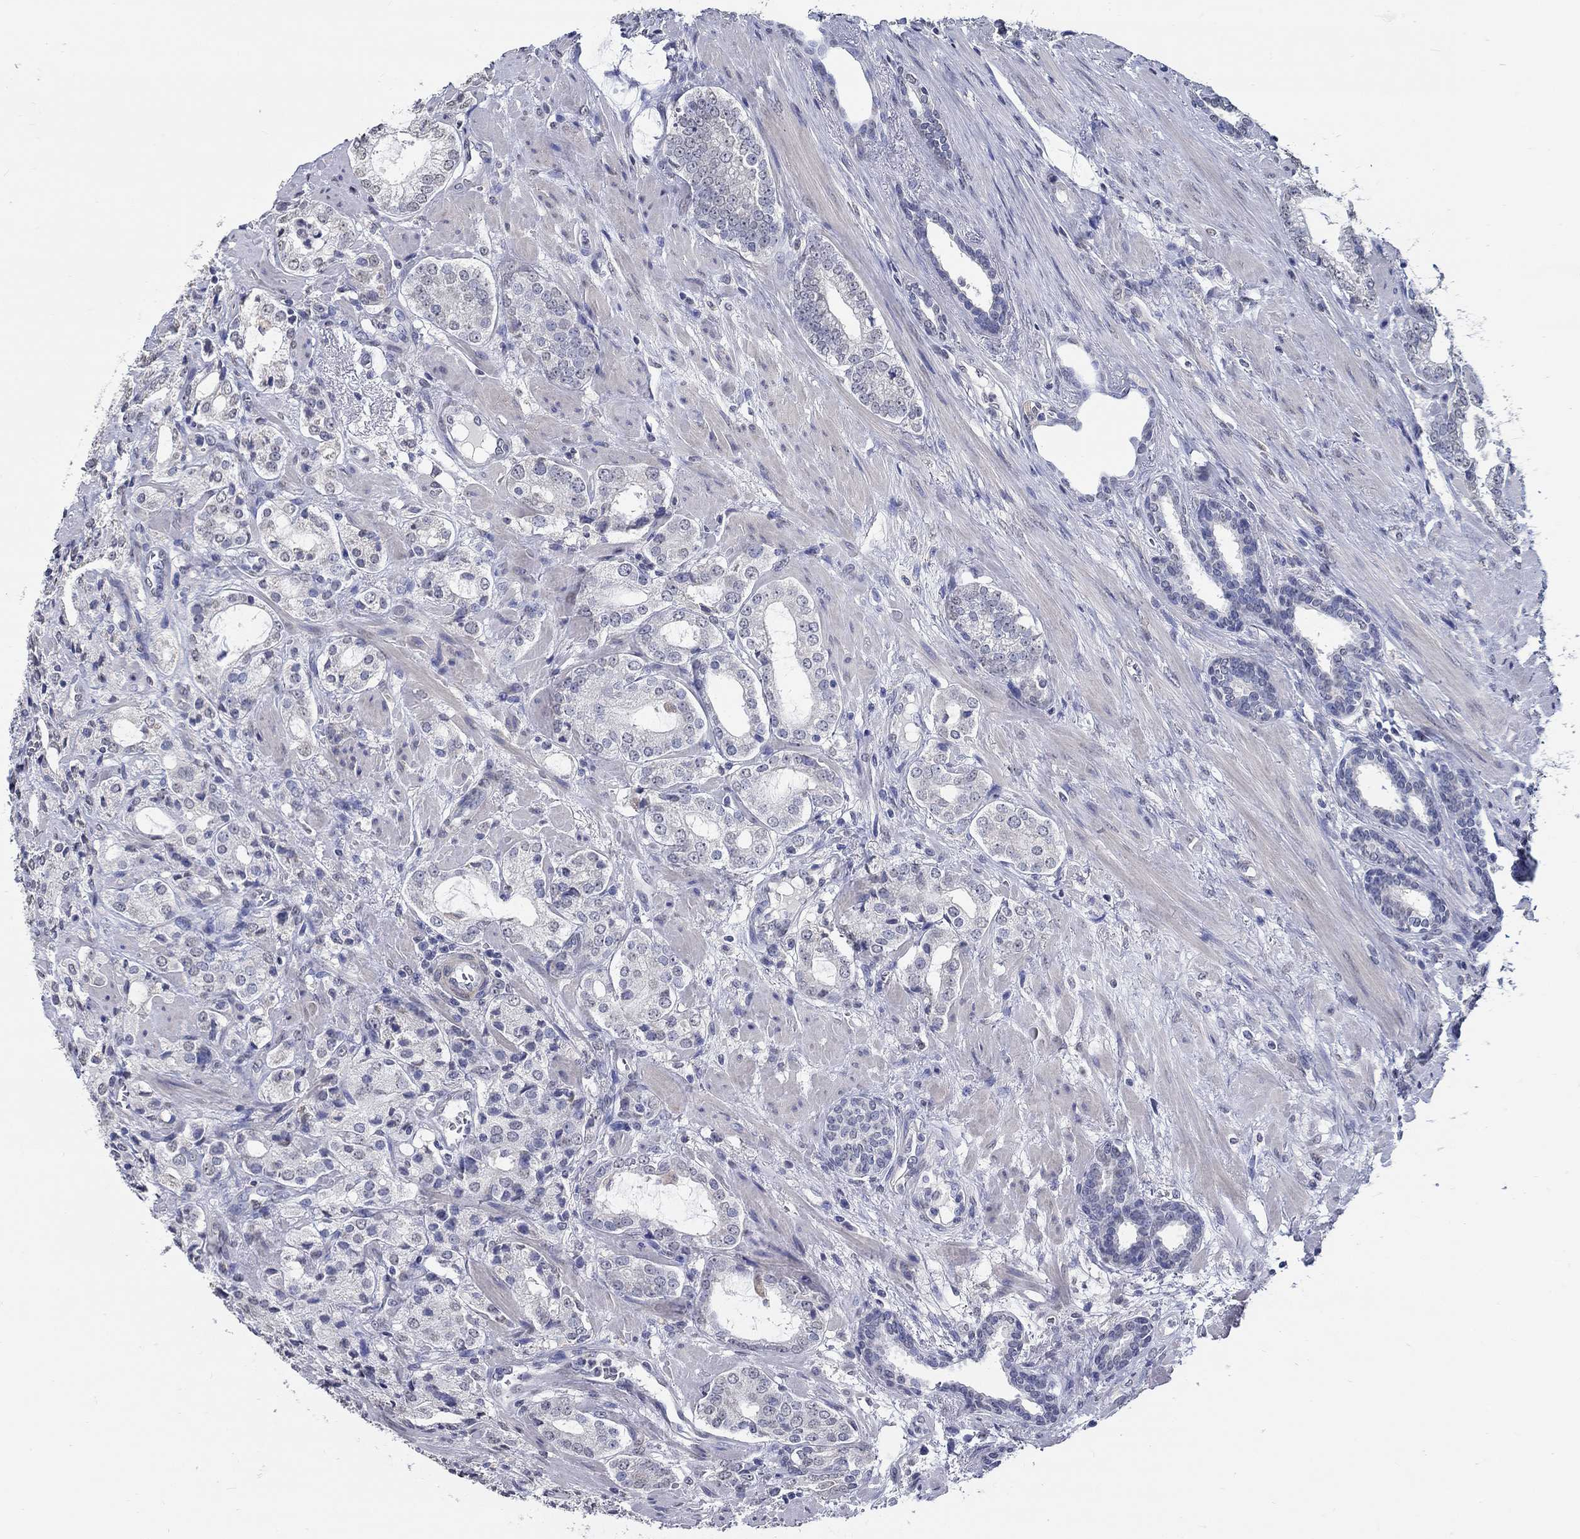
{"staining": {"intensity": "negative", "quantity": "none", "location": "none"}, "tissue": "prostate cancer", "cell_type": "Tumor cells", "image_type": "cancer", "snomed": [{"axis": "morphology", "description": "Adenocarcinoma, NOS"}, {"axis": "topography", "description": "Prostate"}], "caption": "IHC micrograph of human prostate adenocarcinoma stained for a protein (brown), which shows no positivity in tumor cells. (Immunohistochemistry, brightfield microscopy, high magnification).", "gene": "PDE1B", "patient": {"sex": "male", "age": 66}}